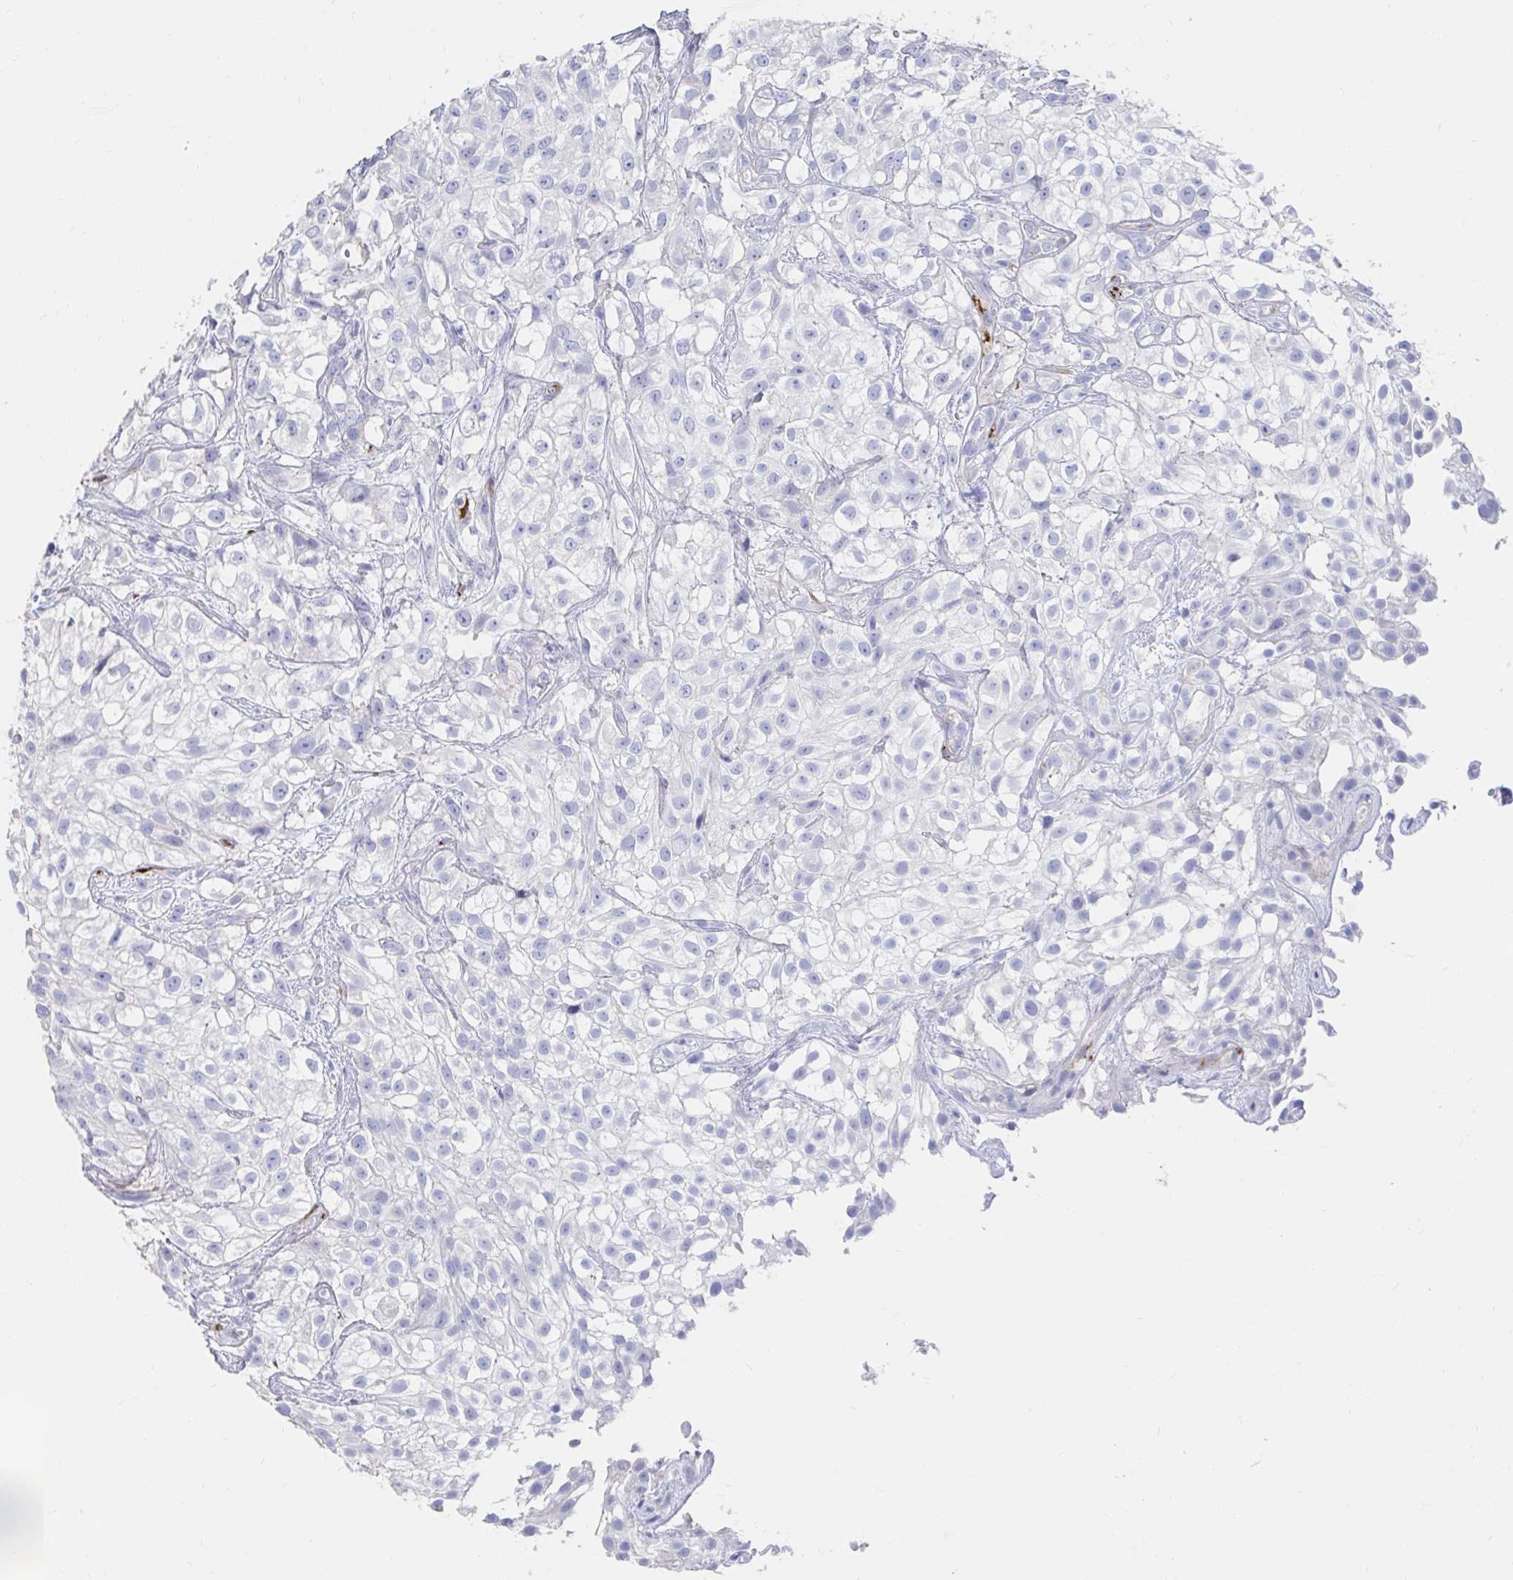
{"staining": {"intensity": "negative", "quantity": "none", "location": "none"}, "tissue": "urothelial cancer", "cell_type": "Tumor cells", "image_type": "cancer", "snomed": [{"axis": "morphology", "description": "Urothelial carcinoma, High grade"}, {"axis": "topography", "description": "Urinary bladder"}], "caption": "Immunohistochemical staining of high-grade urothelial carcinoma exhibits no significant staining in tumor cells. (Stains: DAB (3,3'-diaminobenzidine) immunohistochemistry with hematoxylin counter stain, Microscopy: brightfield microscopy at high magnification).", "gene": "LAMC3", "patient": {"sex": "male", "age": 56}}